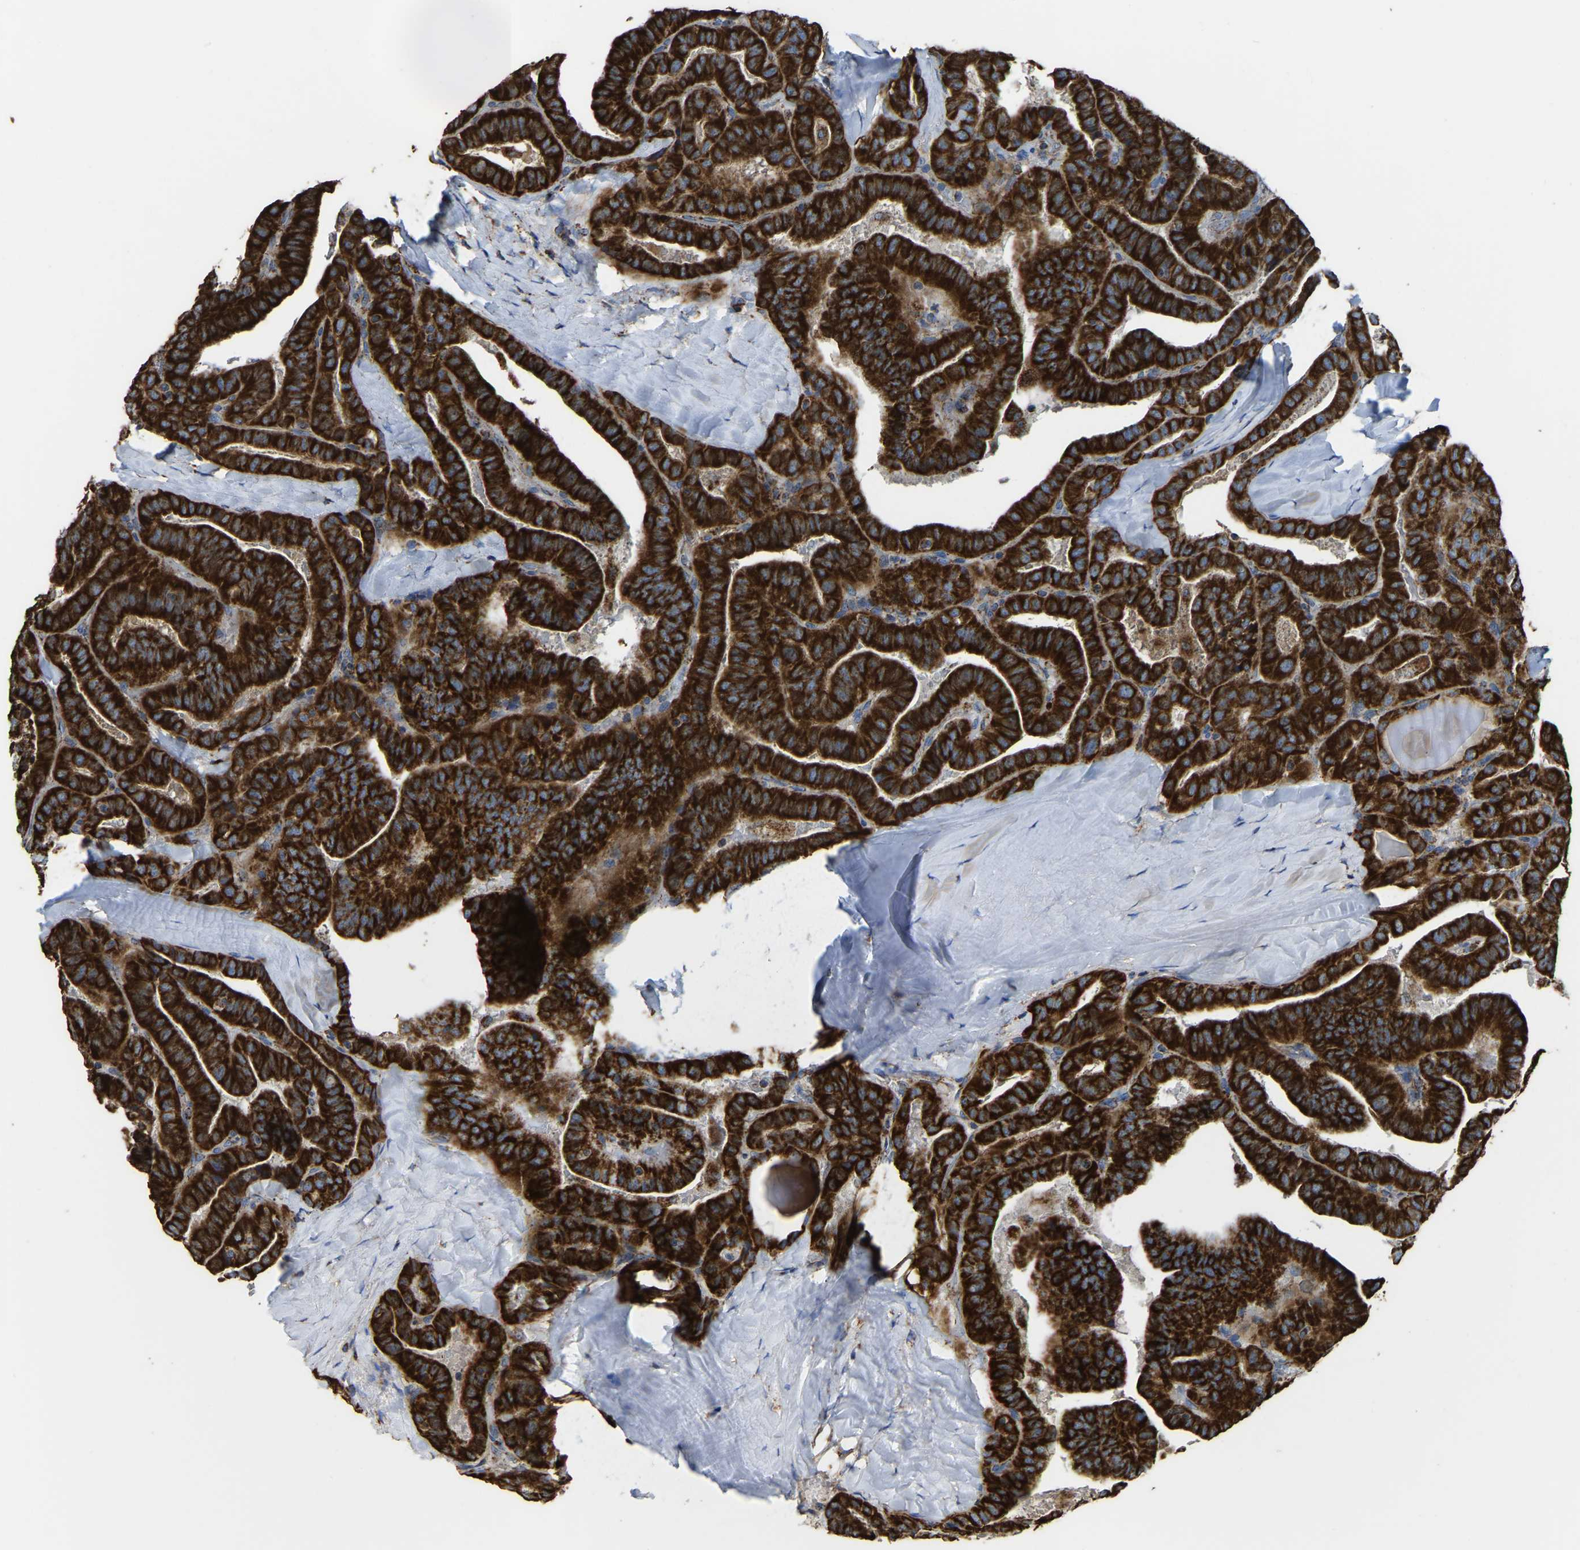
{"staining": {"intensity": "strong", "quantity": ">75%", "location": "cytoplasmic/membranous"}, "tissue": "thyroid cancer", "cell_type": "Tumor cells", "image_type": "cancer", "snomed": [{"axis": "morphology", "description": "Papillary adenocarcinoma, NOS"}, {"axis": "topography", "description": "Thyroid gland"}], "caption": "This photomicrograph displays immunohistochemistry (IHC) staining of human thyroid cancer (papillary adenocarcinoma), with high strong cytoplasmic/membranous staining in about >75% of tumor cells.", "gene": "ETFA", "patient": {"sex": "male", "age": 77}}